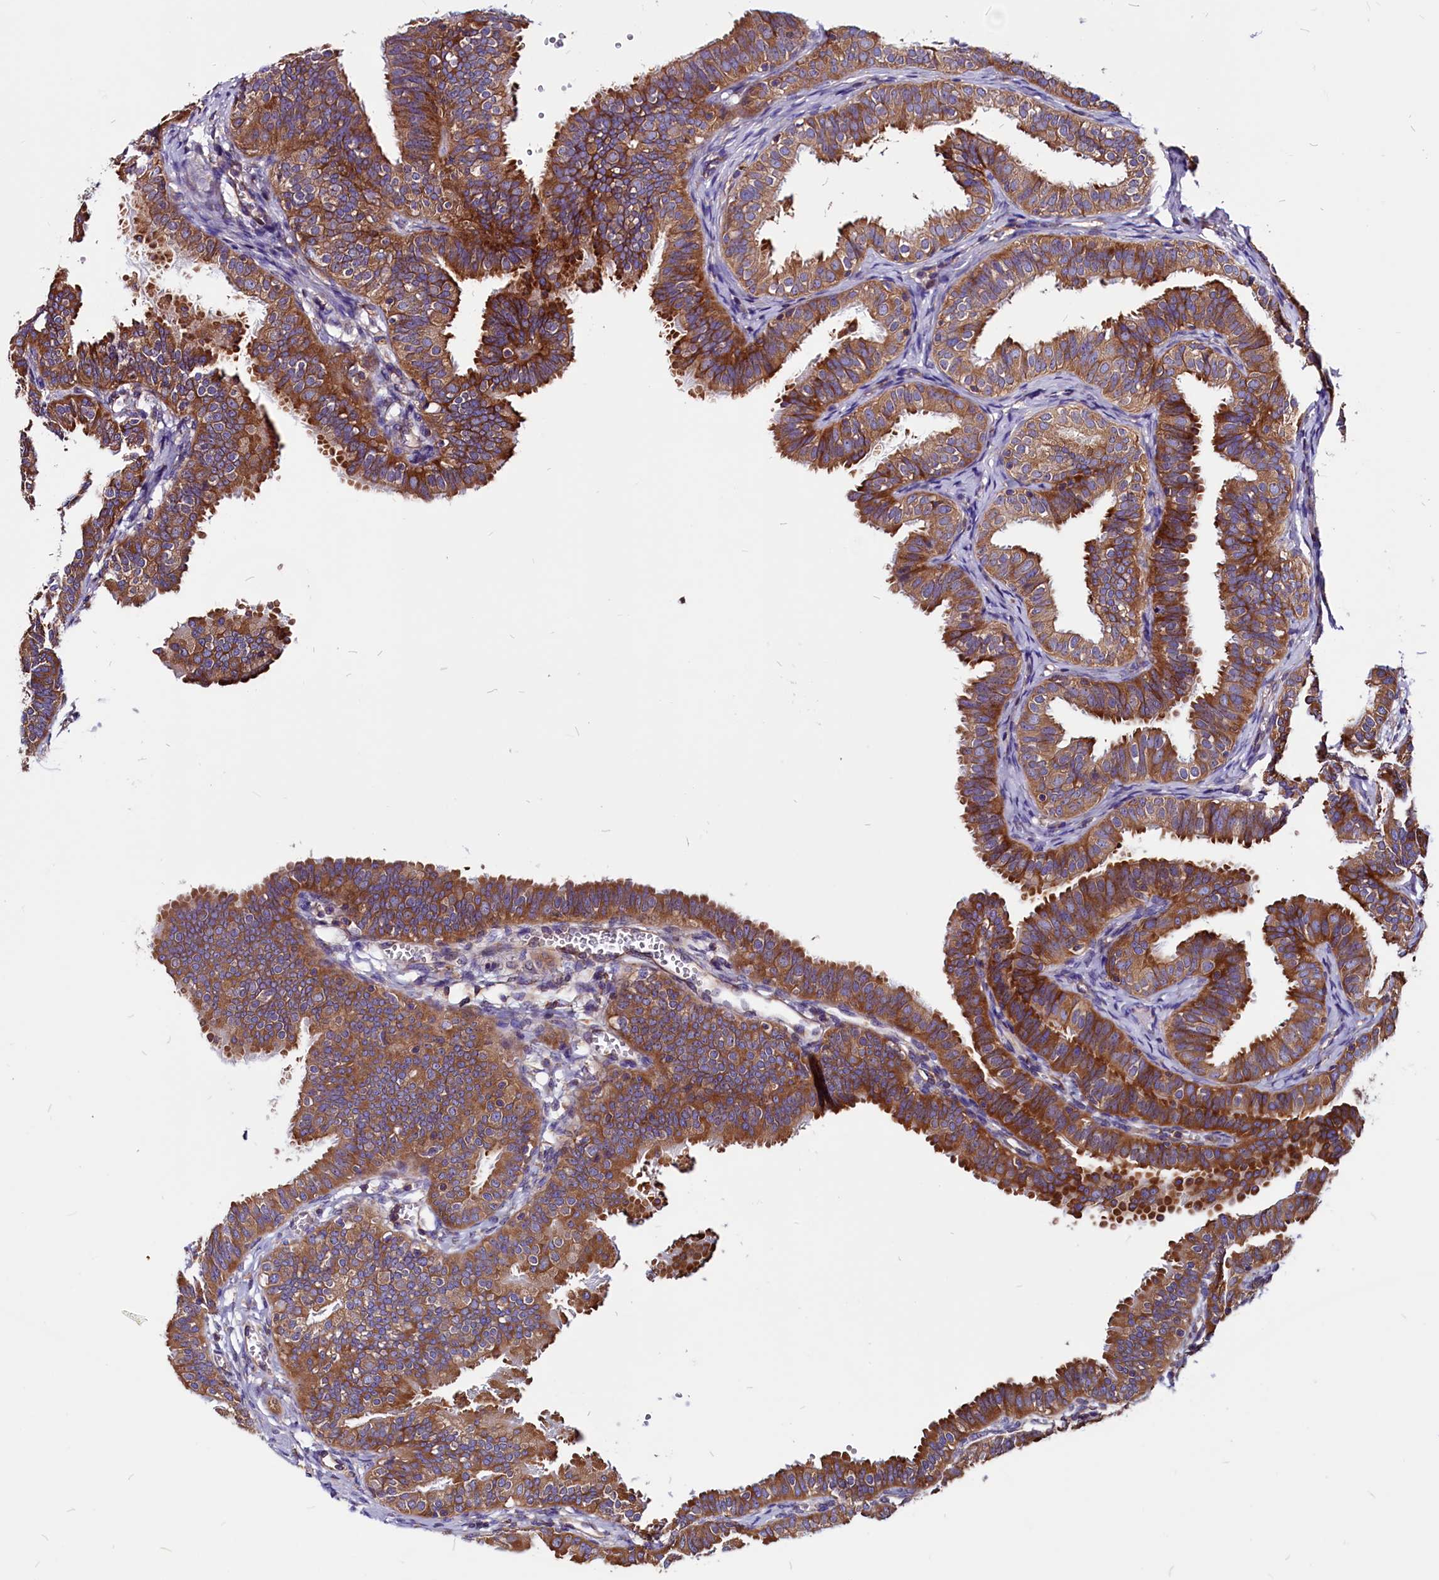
{"staining": {"intensity": "strong", "quantity": ">75%", "location": "cytoplasmic/membranous"}, "tissue": "fallopian tube", "cell_type": "Glandular cells", "image_type": "normal", "snomed": [{"axis": "morphology", "description": "Normal tissue, NOS"}, {"axis": "topography", "description": "Fallopian tube"}], "caption": "IHC photomicrograph of benign fallopian tube stained for a protein (brown), which demonstrates high levels of strong cytoplasmic/membranous staining in about >75% of glandular cells.", "gene": "EIF3G", "patient": {"sex": "female", "age": 35}}